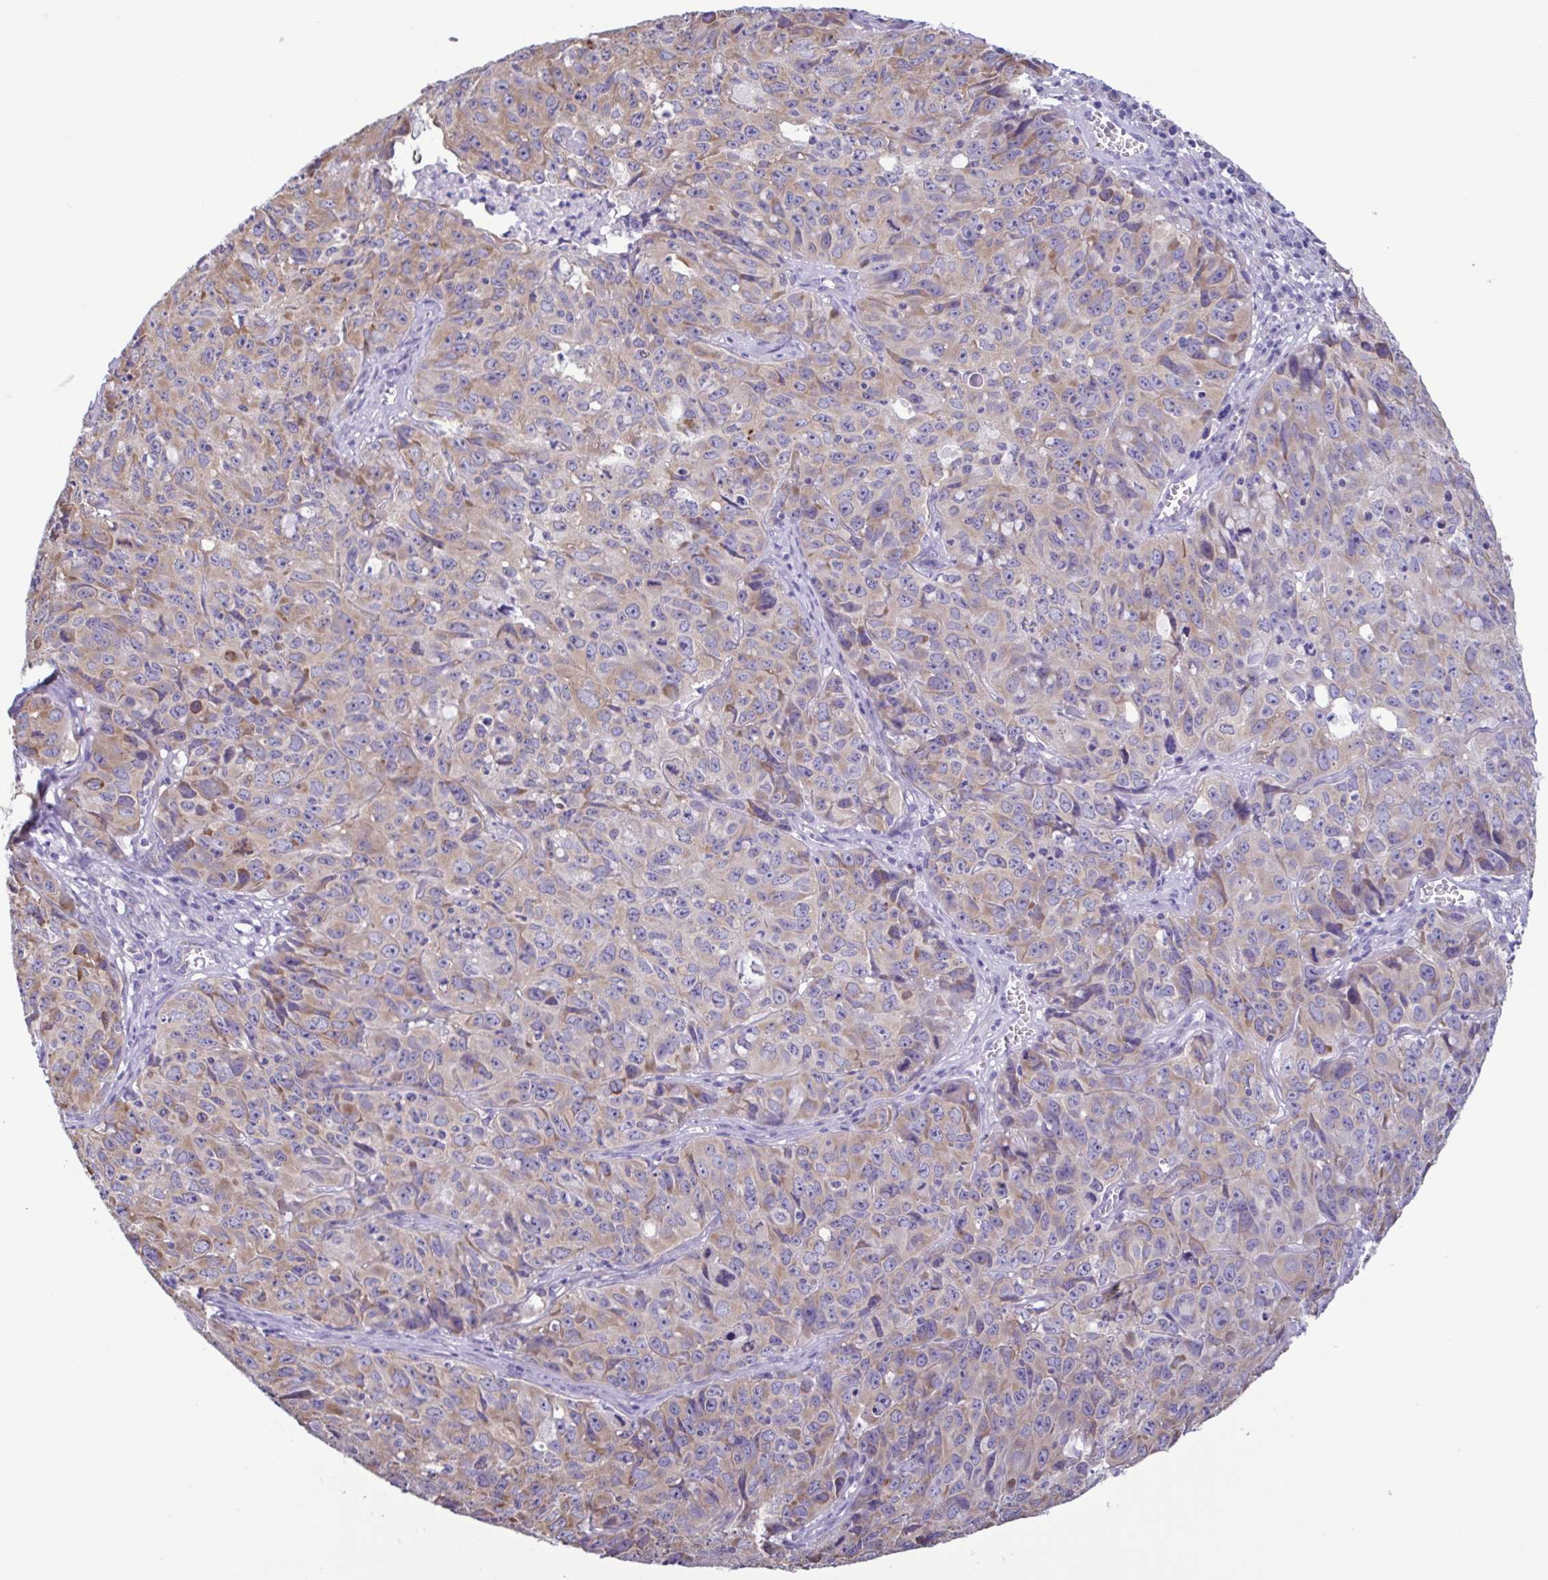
{"staining": {"intensity": "weak", "quantity": "<25%", "location": "cytoplasmic/membranous"}, "tissue": "cervical cancer", "cell_type": "Tumor cells", "image_type": "cancer", "snomed": [{"axis": "morphology", "description": "Squamous cell carcinoma, NOS"}, {"axis": "topography", "description": "Cervix"}], "caption": "Photomicrograph shows no protein positivity in tumor cells of cervical cancer tissue.", "gene": "TNNI3", "patient": {"sex": "female", "age": 28}}